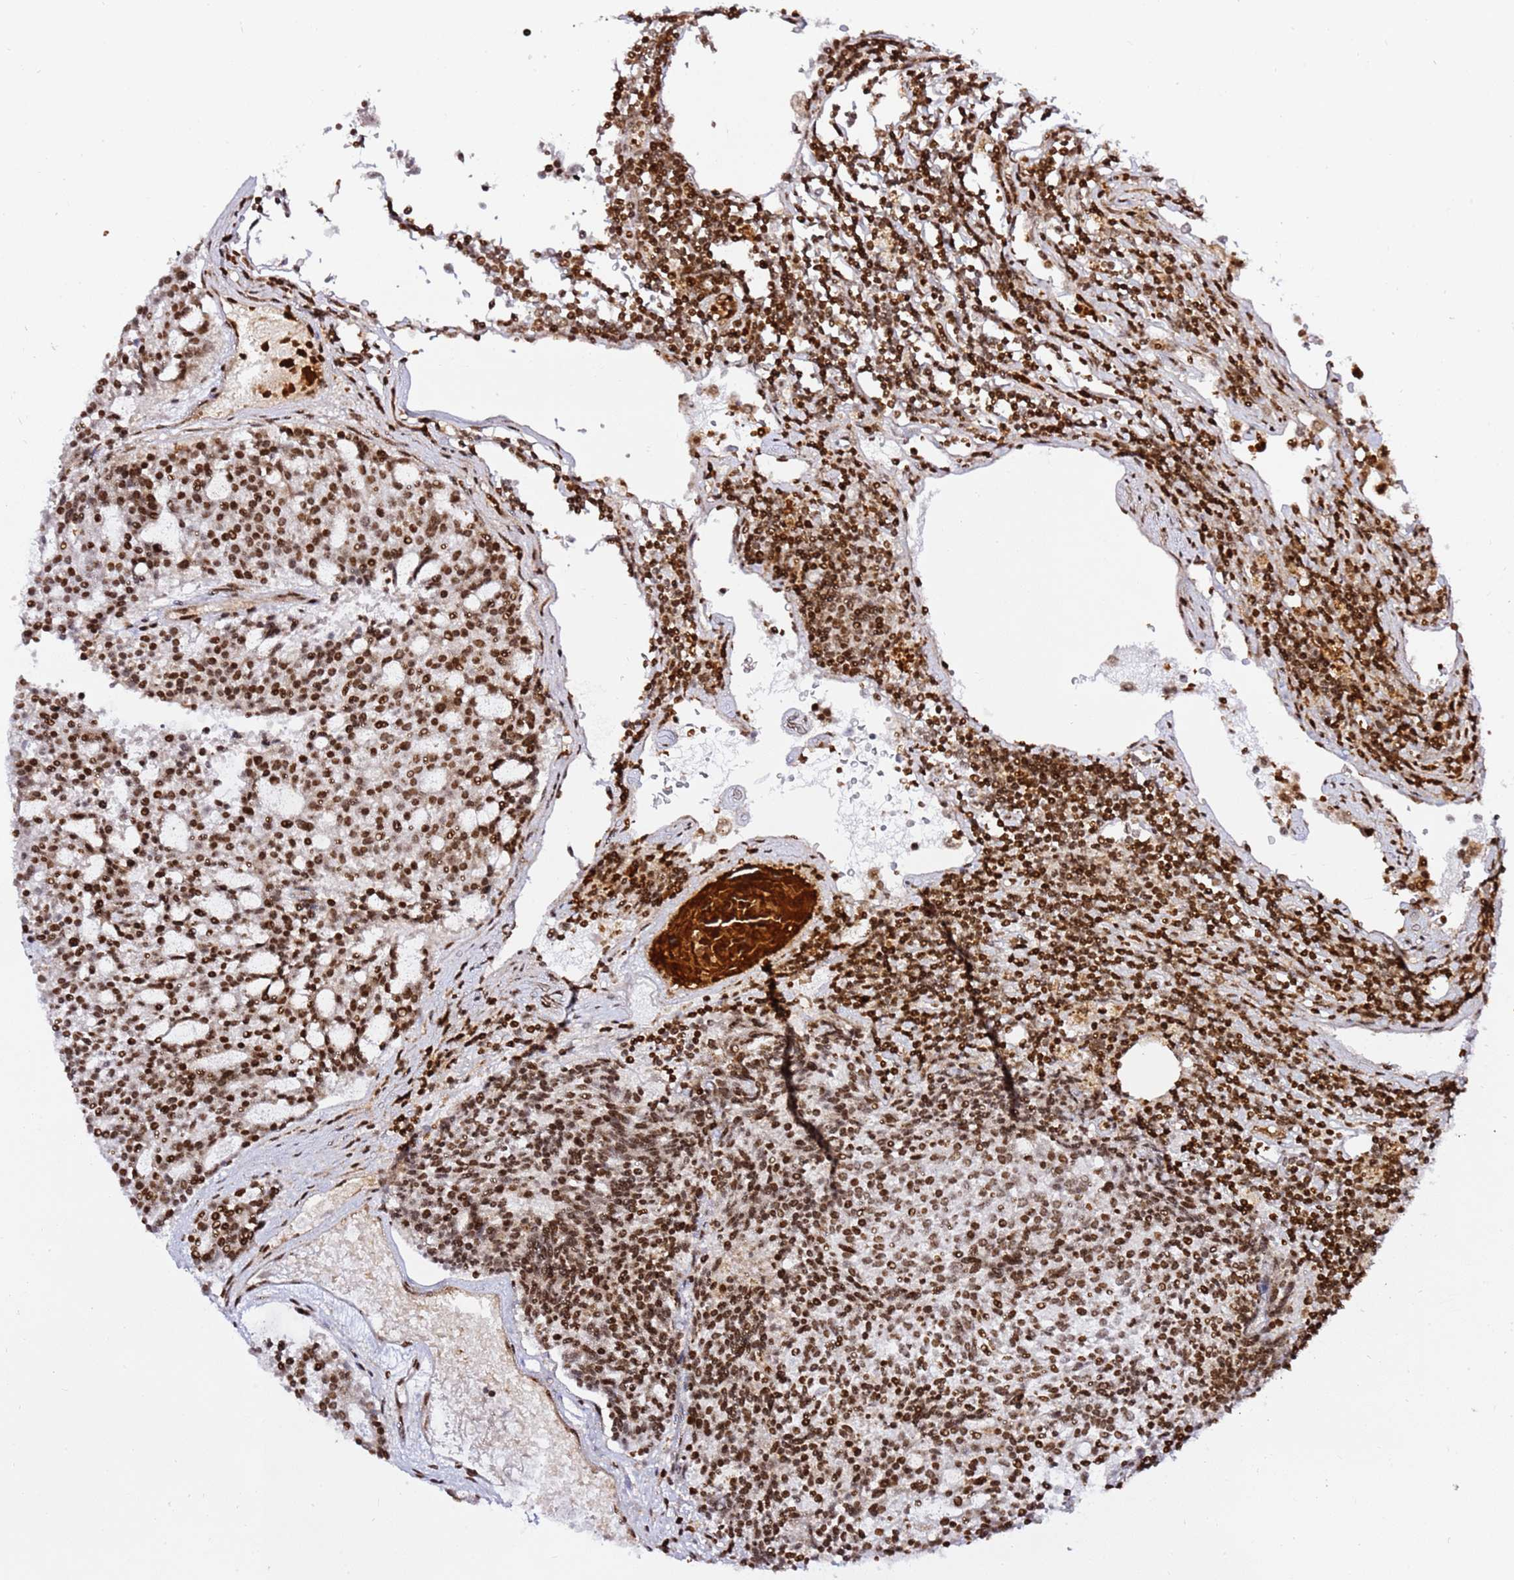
{"staining": {"intensity": "strong", "quantity": ">75%", "location": "nuclear"}, "tissue": "carcinoid", "cell_type": "Tumor cells", "image_type": "cancer", "snomed": [{"axis": "morphology", "description": "Carcinoid, malignant, NOS"}, {"axis": "topography", "description": "Pancreas"}], "caption": "IHC (DAB) staining of carcinoid (malignant) displays strong nuclear protein staining in about >75% of tumor cells. (DAB IHC, brown staining for protein, blue staining for nuclei).", "gene": "GBP2", "patient": {"sex": "female", "age": 54}}